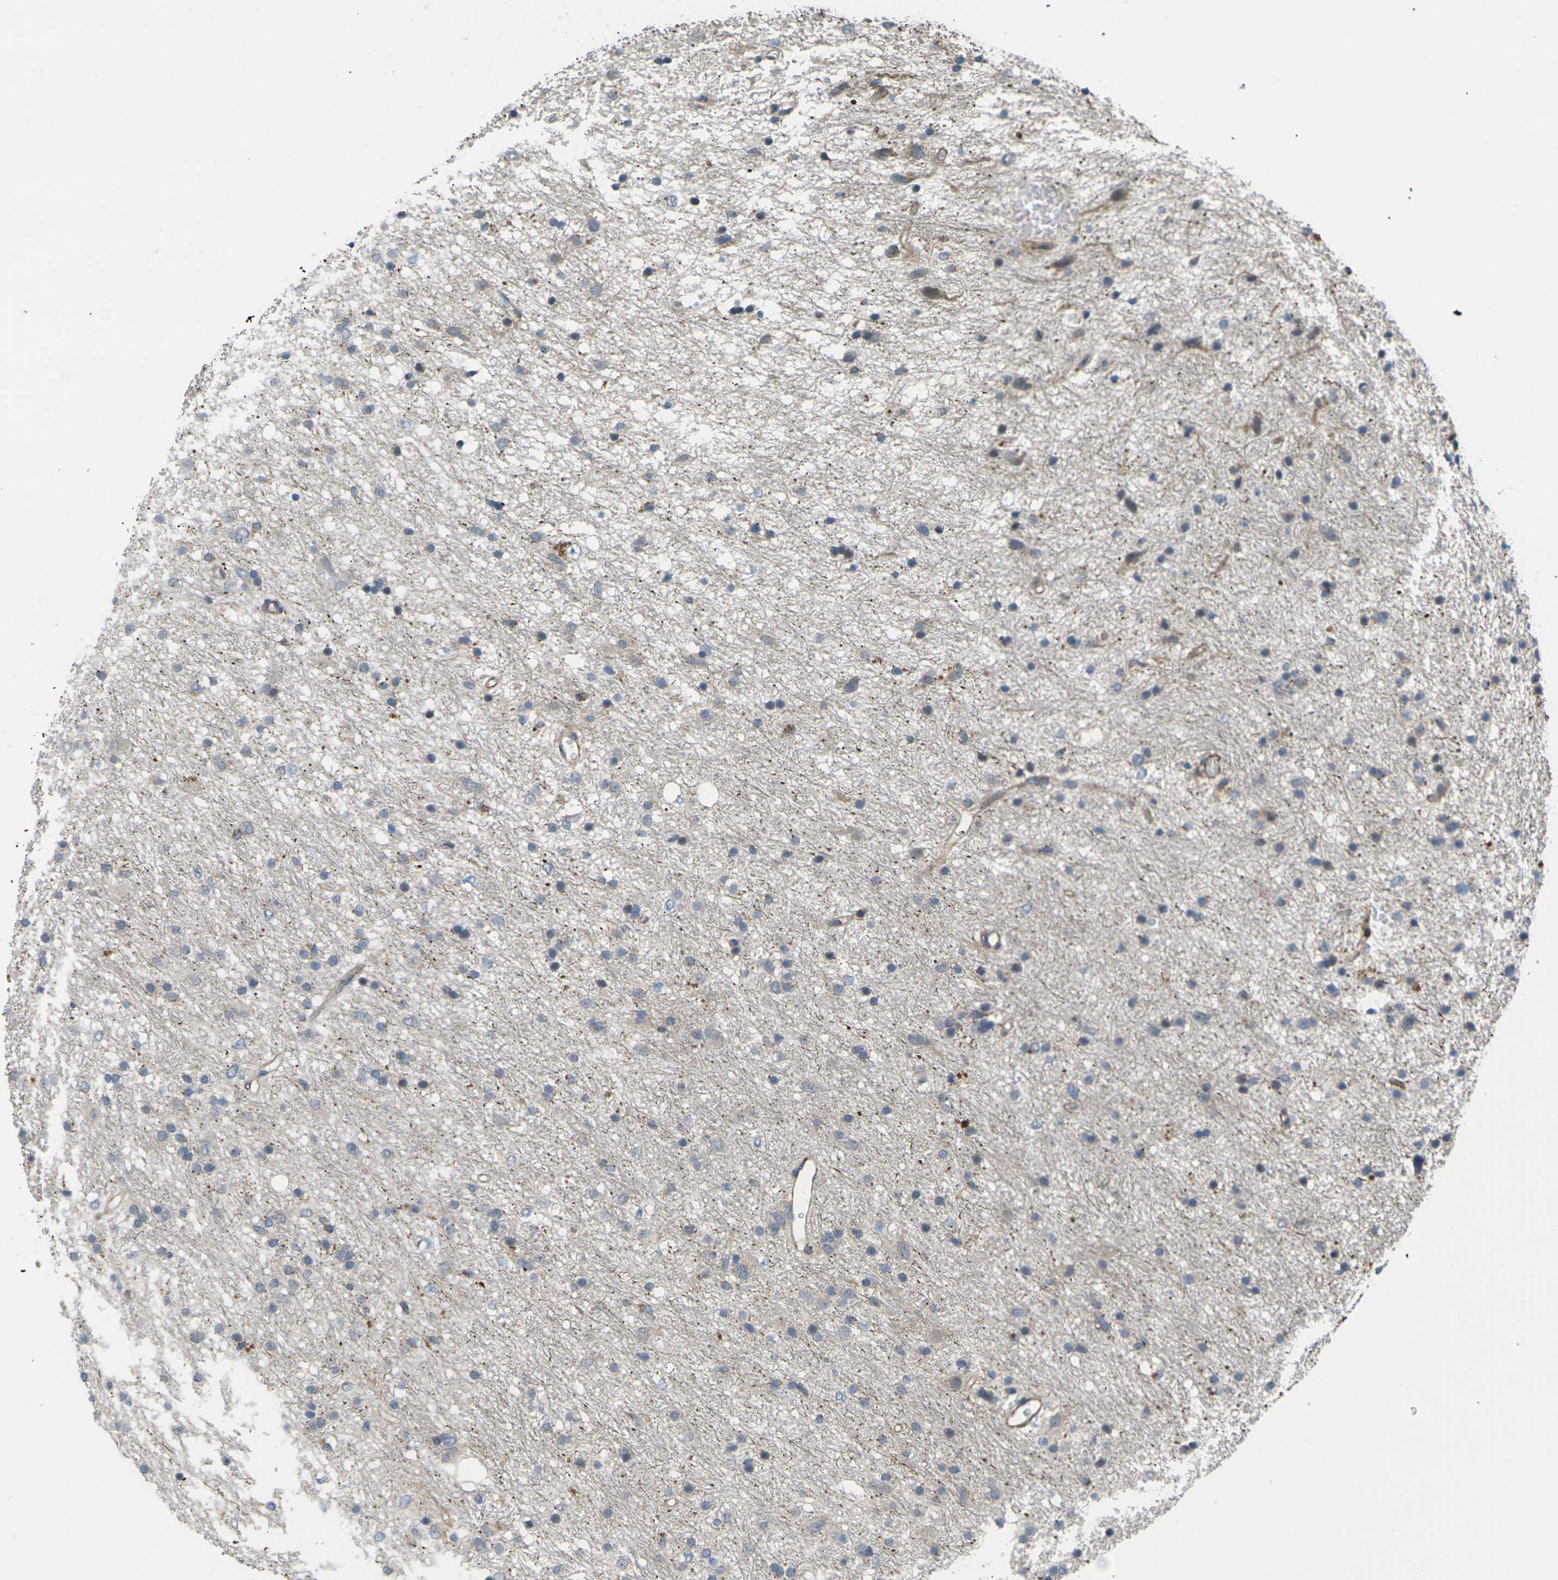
{"staining": {"intensity": "weak", "quantity": "<25%", "location": "cytoplasmic/membranous"}, "tissue": "glioma", "cell_type": "Tumor cells", "image_type": "cancer", "snomed": [{"axis": "morphology", "description": "Glioma, malignant, Low grade"}, {"axis": "topography", "description": "Brain"}], "caption": "Tumor cells show no significant protein positivity in glioma.", "gene": "RPS6KA3", "patient": {"sex": "male", "age": 77}}